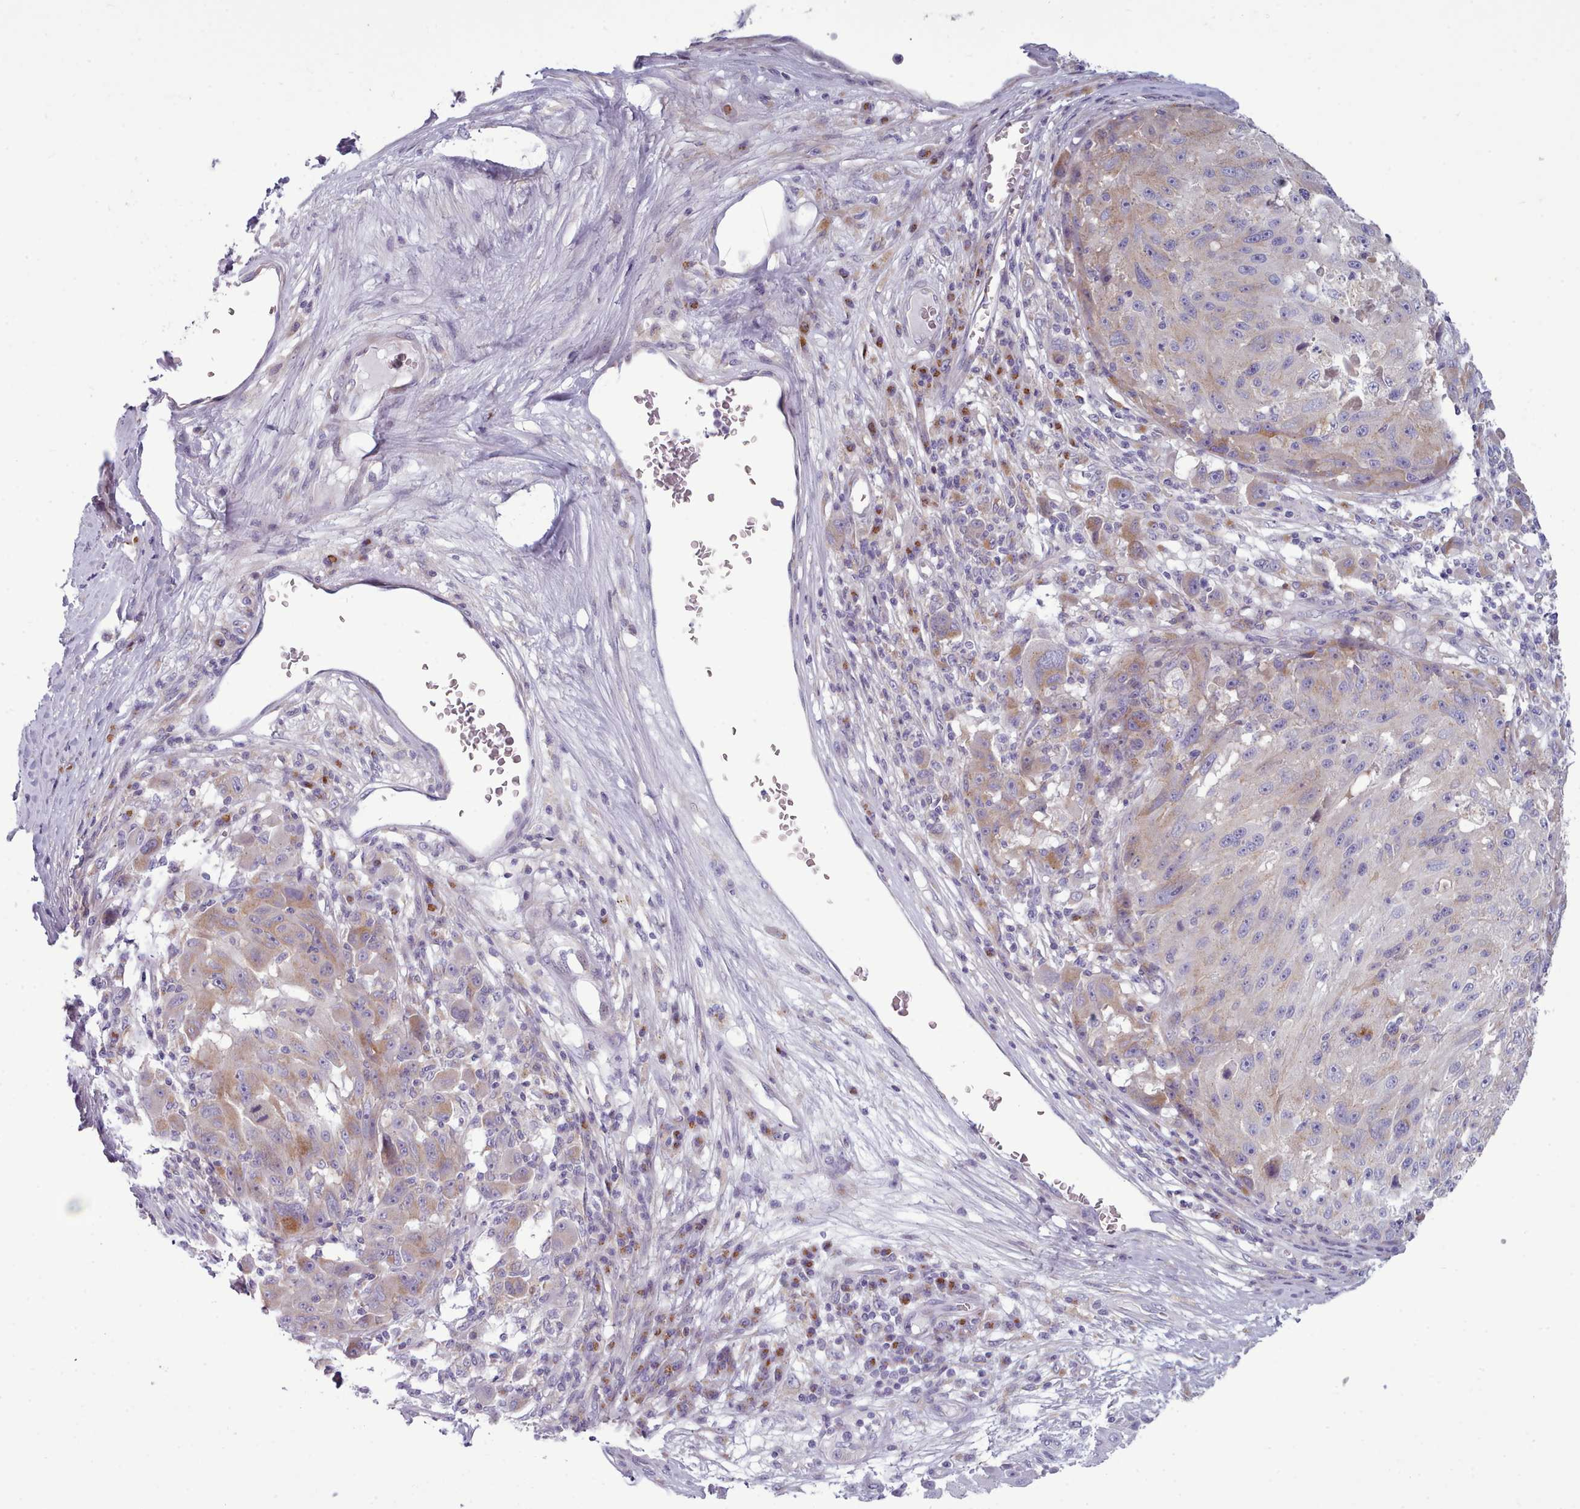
{"staining": {"intensity": "moderate", "quantity": "<25%", "location": "cytoplasmic/membranous"}, "tissue": "melanoma", "cell_type": "Tumor cells", "image_type": "cancer", "snomed": [{"axis": "morphology", "description": "Malignant melanoma, NOS"}, {"axis": "topography", "description": "Skin"}], "caption": "A brown stain shows moderate cytoplasmic/membranous positivity of a protein in human melanoma tumor cells. (Brightfield microscopy of DAB IHC at high magnification).", "gene": "MYRFL", "patient": {"sex": "male", "age": 53}}